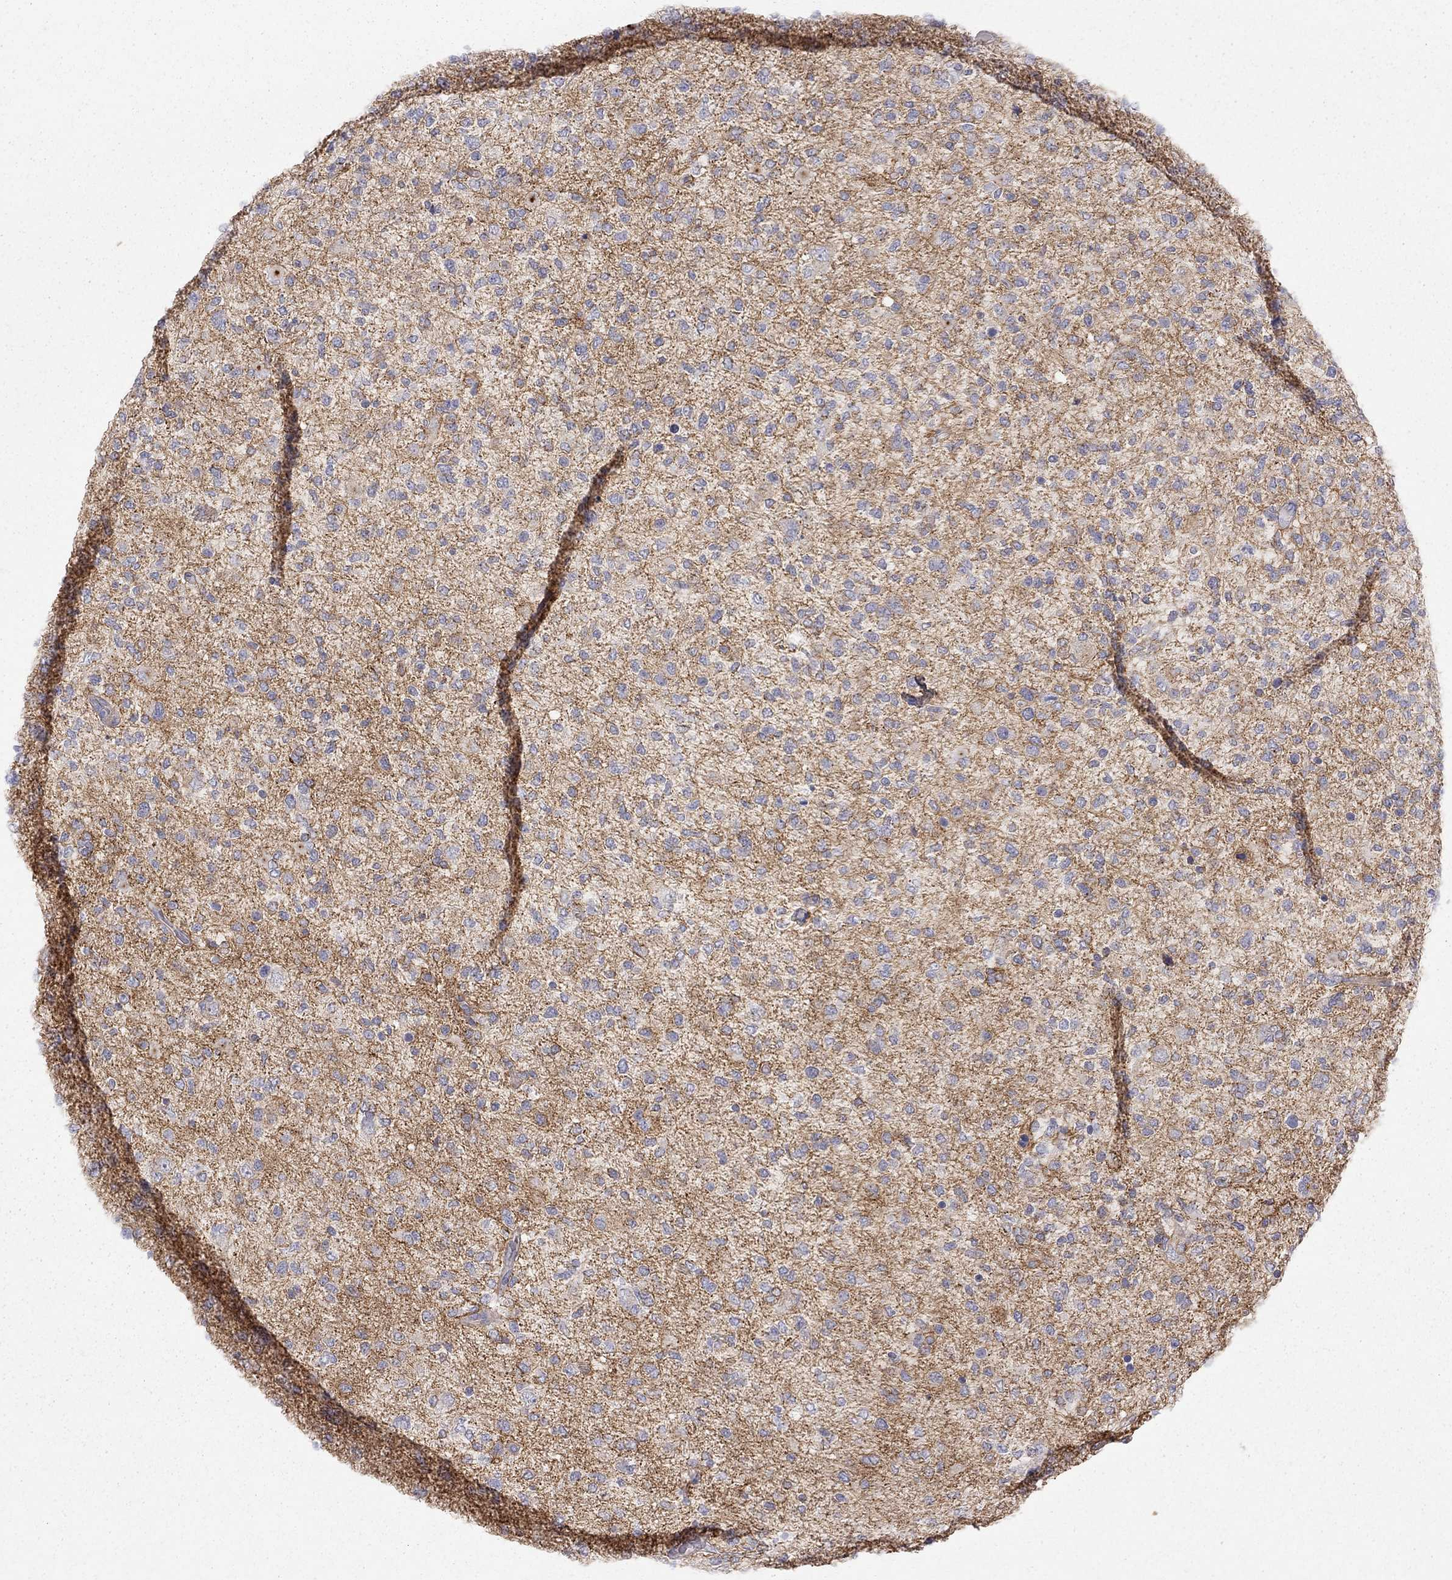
{"staining": {"intensity": "moderate", "quantity": "<25%", "location": "cytoplasmic/membranous"}, "tissue": "glioma", "cell_type": "Tumor cells", "image_type": "cancer", "snomed": [{"axis": "morphology", "description": "Glioma, malignant, High grade"}, {"axis": "topography", "description": "Cerebral cortex"}], "caption": "Immunohistochemical staining of human malignant high-grade glioma exhibits moderate cytoplasmic/membranous protein staining in approximately <25% of tumor cells.", "gene": "GPRC5B", "patient": {"sex": "male", "age": 70}}